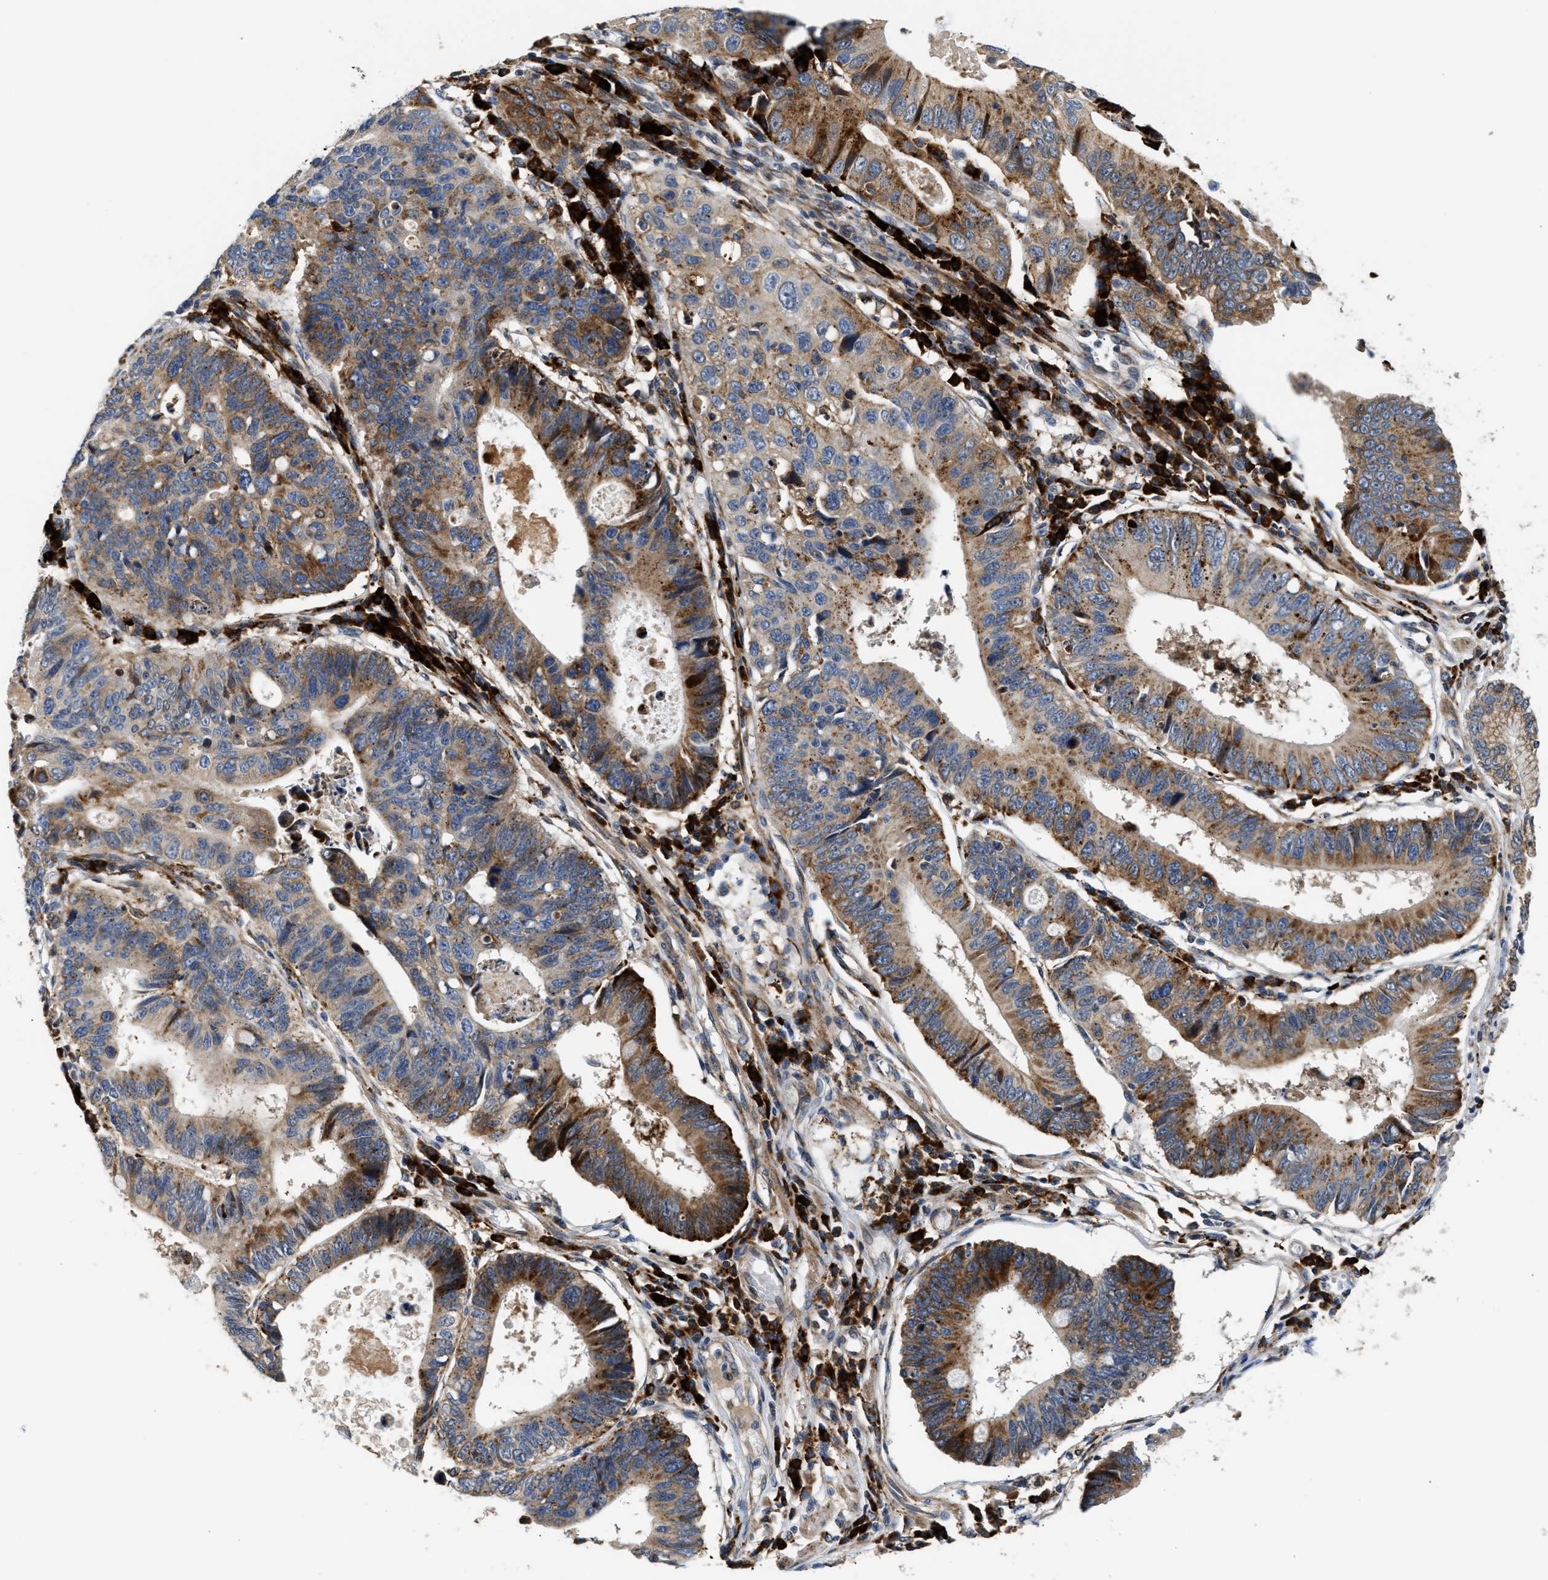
{"staining": {"intensity": "strong", "quantity": ">75%", "location": "cytoplasmic/membranous"}, "tissue": "stomach cancer", "cell_type": "Tumor cells", "image_type": "cancer", "snomed": [{"axis": "morphology", "description": "Adenocarcinoma, NOS"}, {"axis": "topography", "description": "Stomach"}], "caption": "Tumor cells reveal high levels of strong cytoplasmic/membranous expression in approximately >75% of cells in human adenocarcinoma (stomach).", "gene": "AMZ1", "patient": {"sex": "male", "age": 59}}